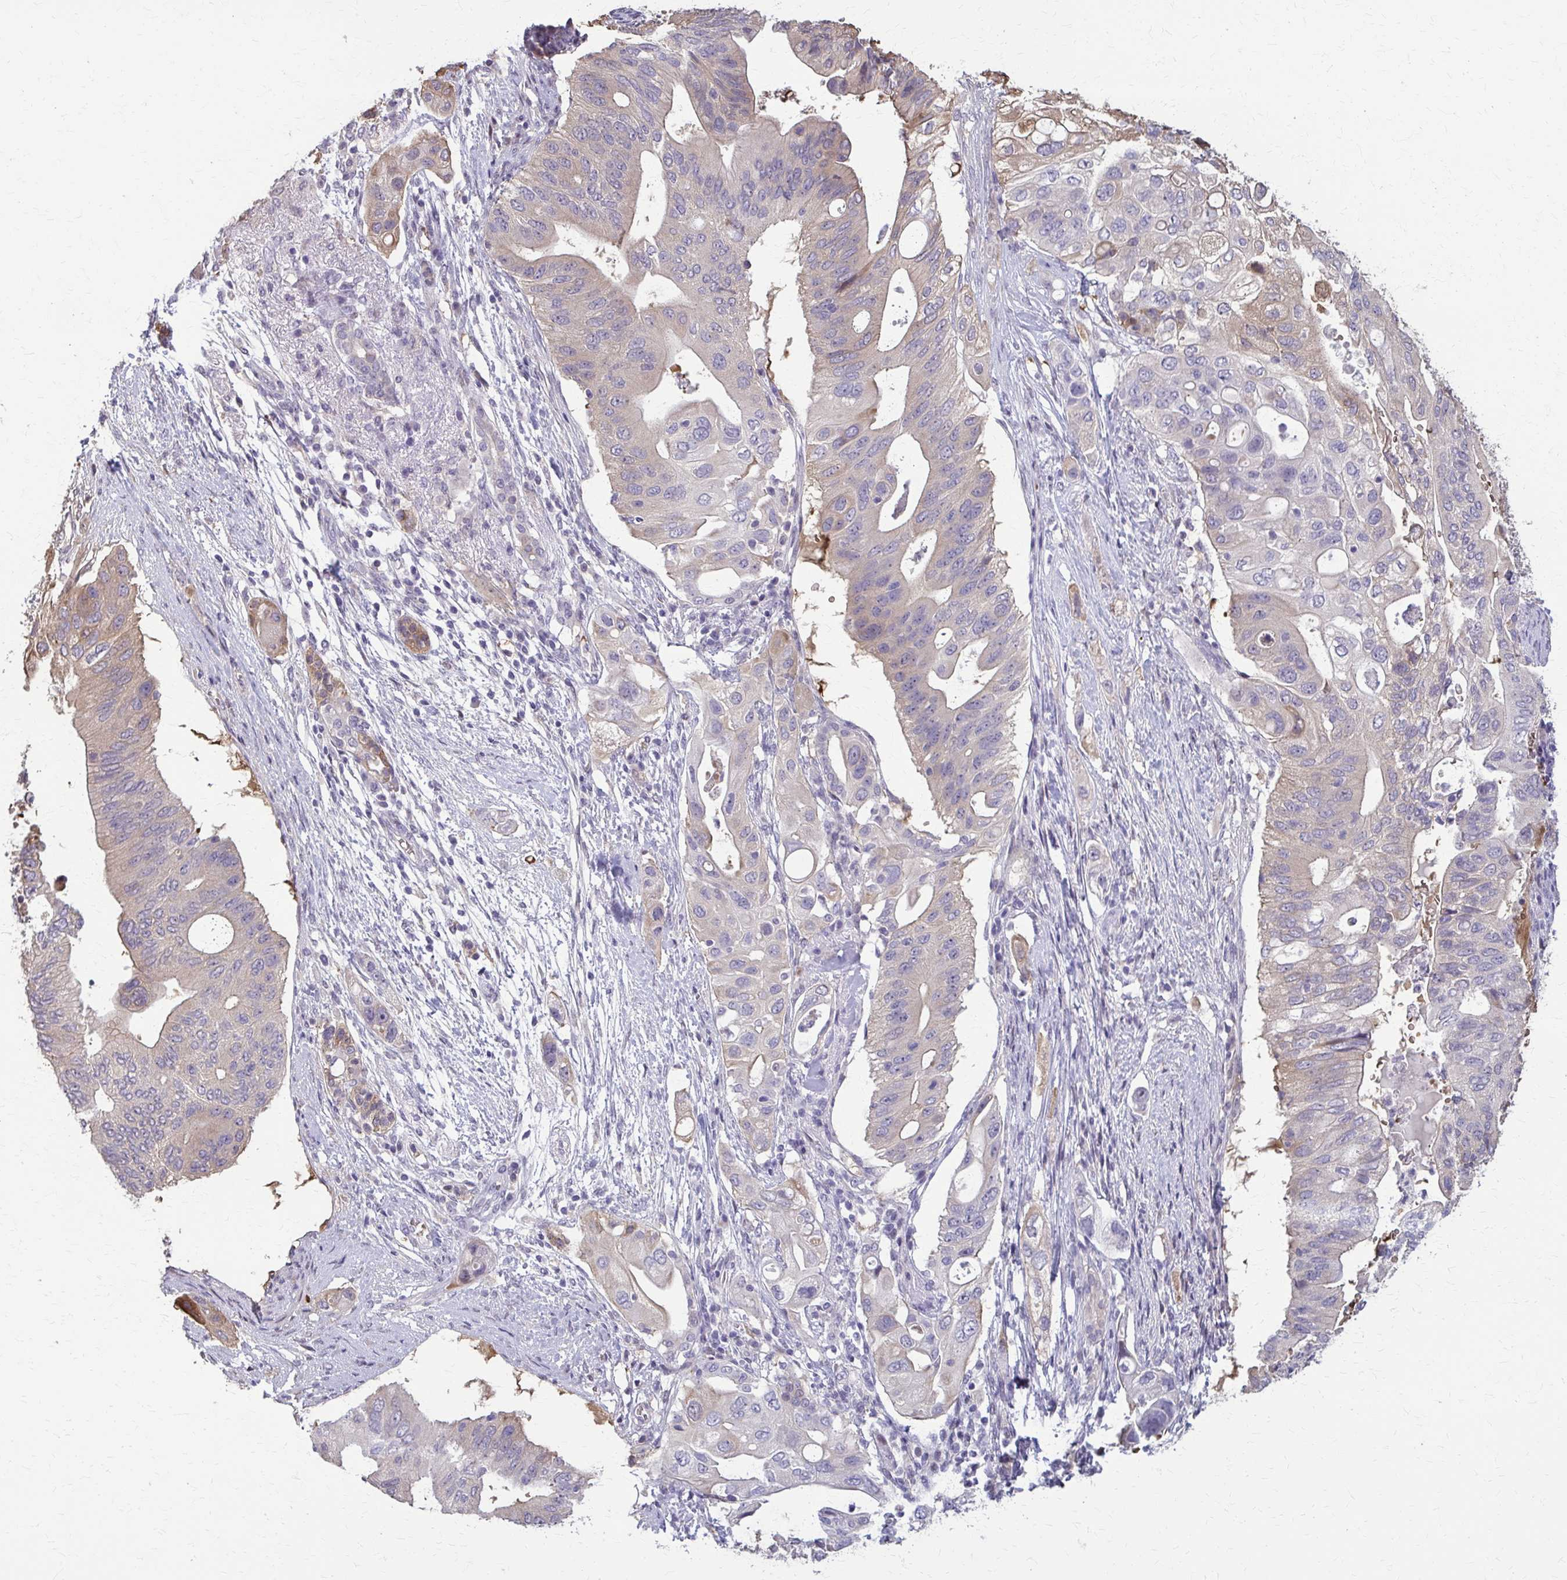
{"staining": {"intensity": "weak", "quantity": "<25%", "location": "cytoplasmic/membranous"}, "tissue": "pancreatic cancer", "cell_type": "Tumor cells", "image_type": "cancer", "snomed": [{"axis": "morphology", "description": "Adenocarcinoma, NOS"}, {"axis": "topography", "description": "Pancreas"}], "caption": "Tumor cells show no significant protein expression in pancreatic cancer.", "gene": "ZNF34", "patient": {"sex": "female", "age": 72}}